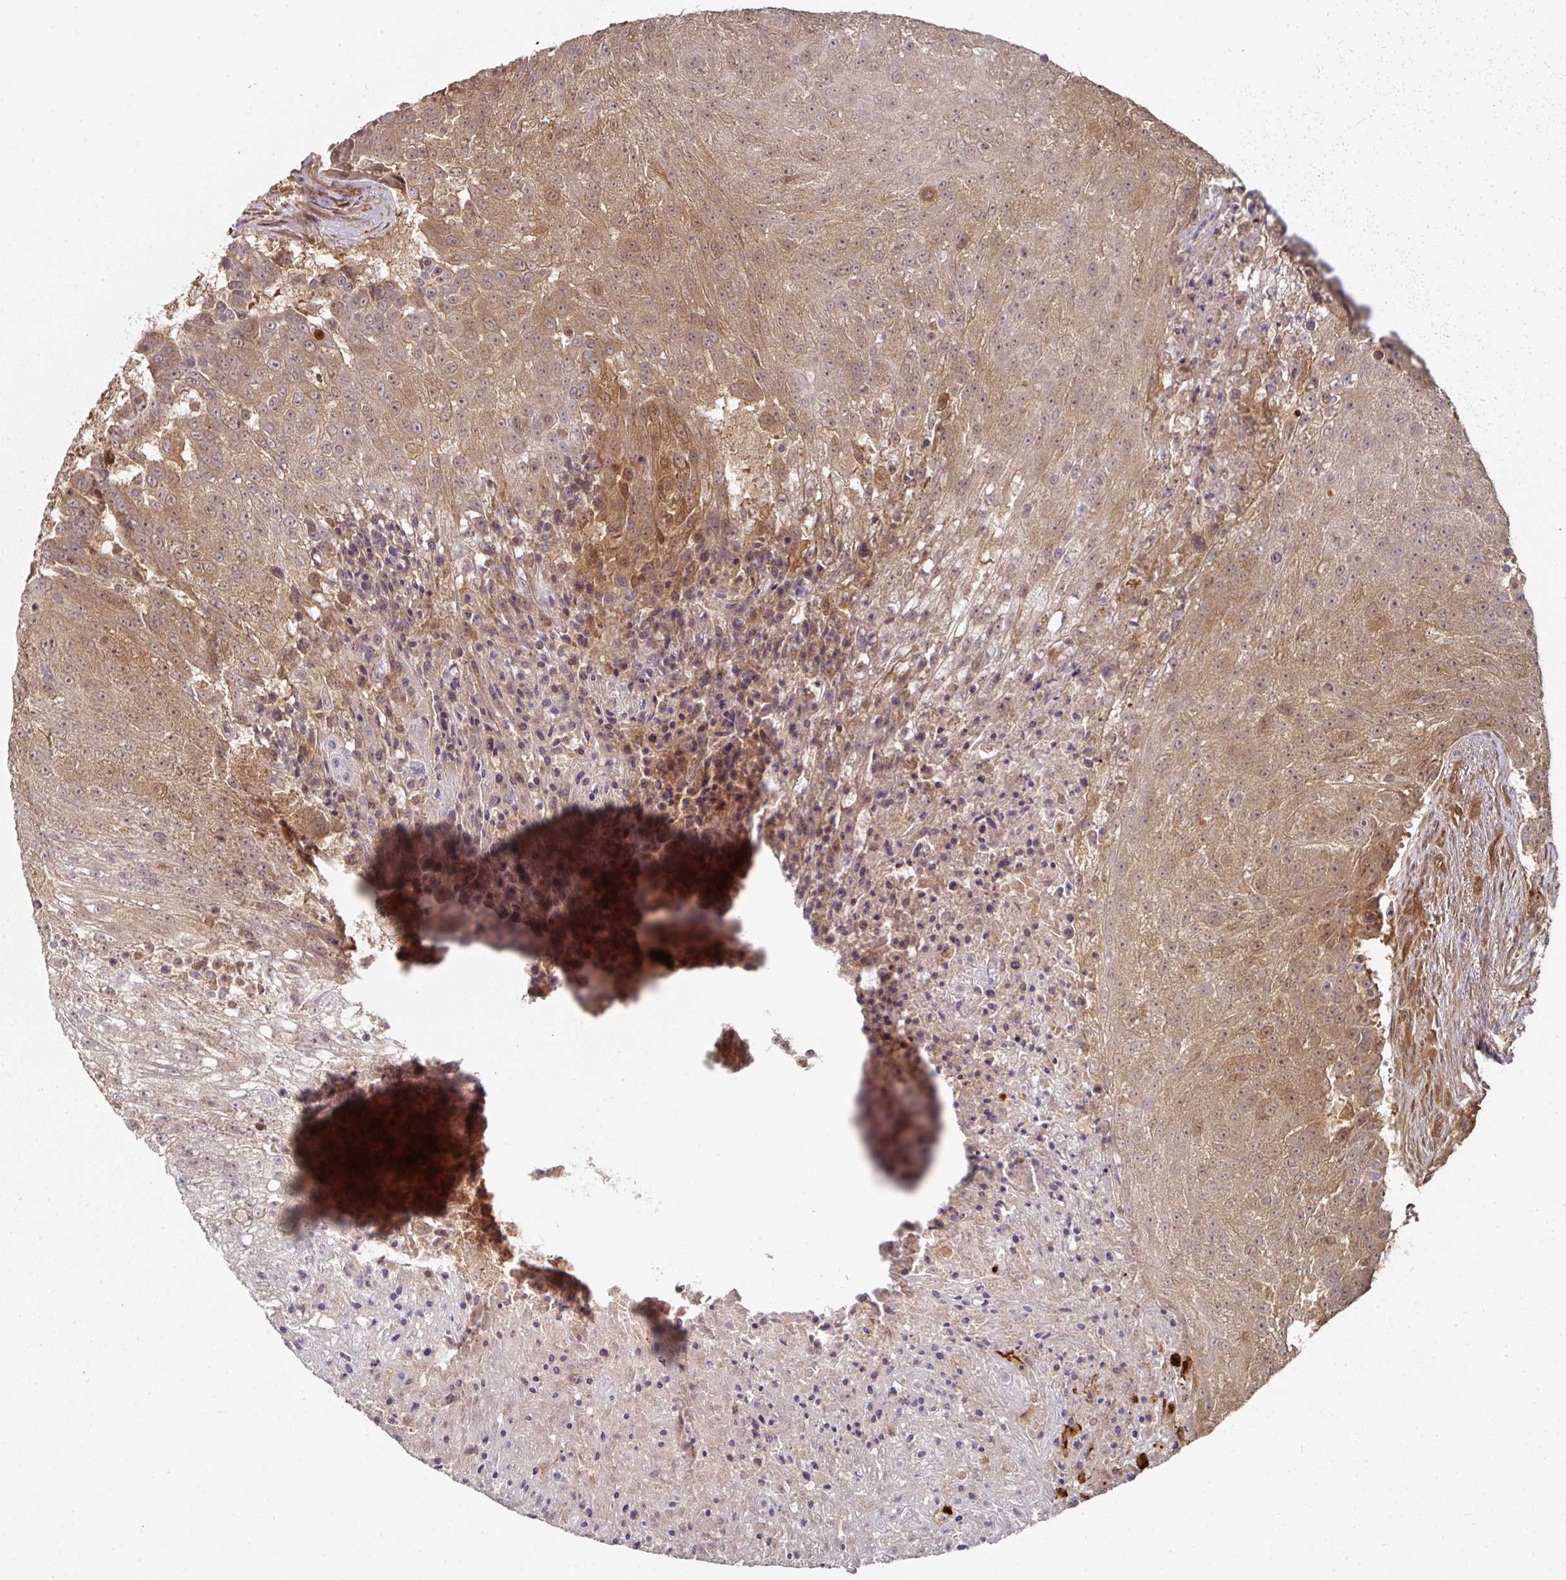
{"staining": {"intensity": "moderate", "quantity": ">75%", "location": "cytoplasmic/membranous"}, "tissue": "urothelial cancer", "cell_type": "Tumor cells", "image_type": "cancer", "snomed": [{"axis": "morphology", "description": "Urothelial carcinoma, High grade"}, {"axis": "topography", "description": "Urinary bladder"}], "caption": "Immunohistochemical staining of urothelial cancer exhibits medium levels of moderate cytoplasmic/membranous staining in approximately >75% of tumor cells.", "gene": "EIF4EBP2", "patient": {"sex": "female", "age": 63}}